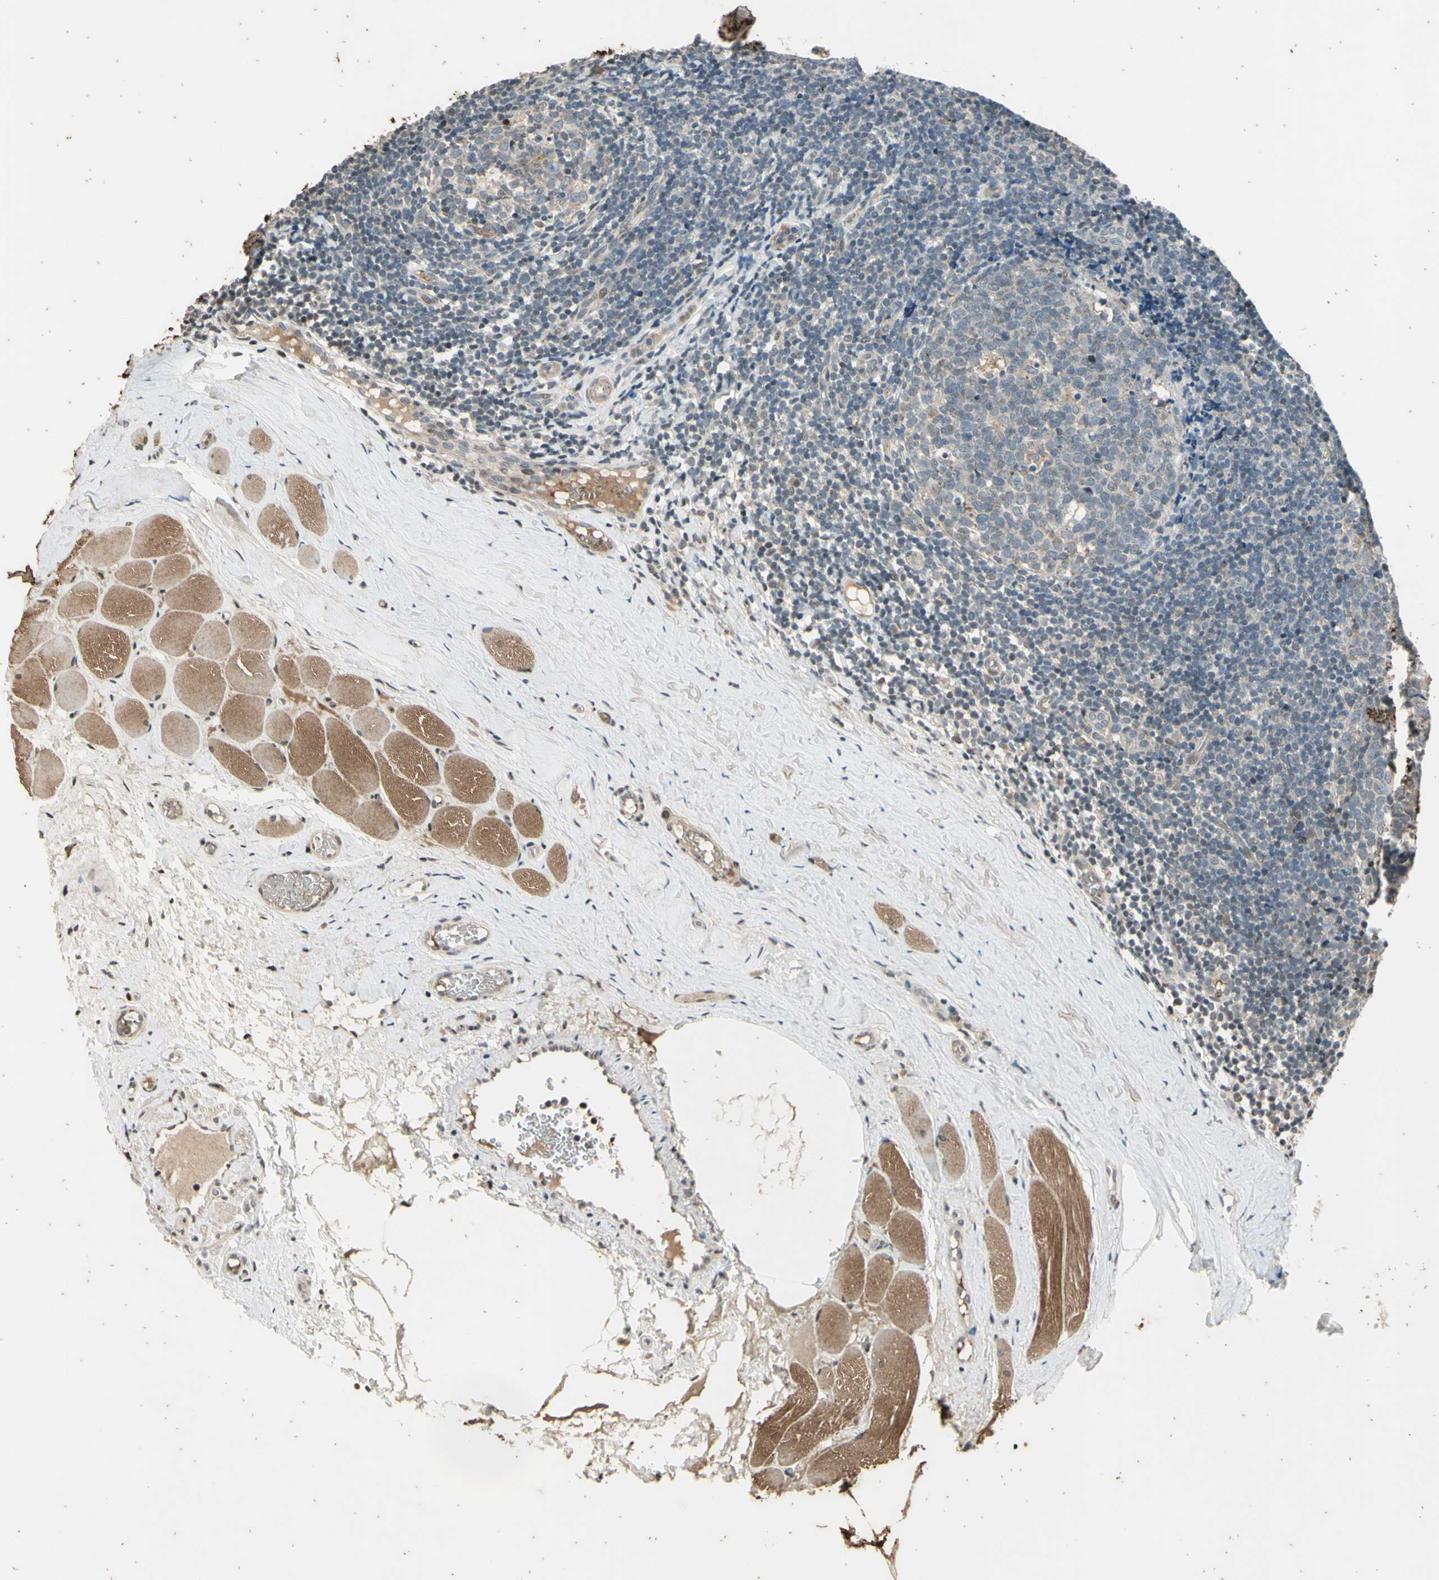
{"staining": {"intensity": "weak", "quantity": "<25%", "location": "cytoplasmic/membranous"}, "tissue": "tonsil", "cell_type": "Germinal center cells", "image_type": "normal", "snomed": [{"axis": "morphology", "description": "Normal tissue, NOS"}, {"axis": "topography", "description": "Tonsil"}], "caption": "Tonsil stained for a protein using immunohistochemistry (IHC) exhibits no positivity germinal center cells.", "gene": "EFNB2", "patient": {"sex": "female", "age": 19}}